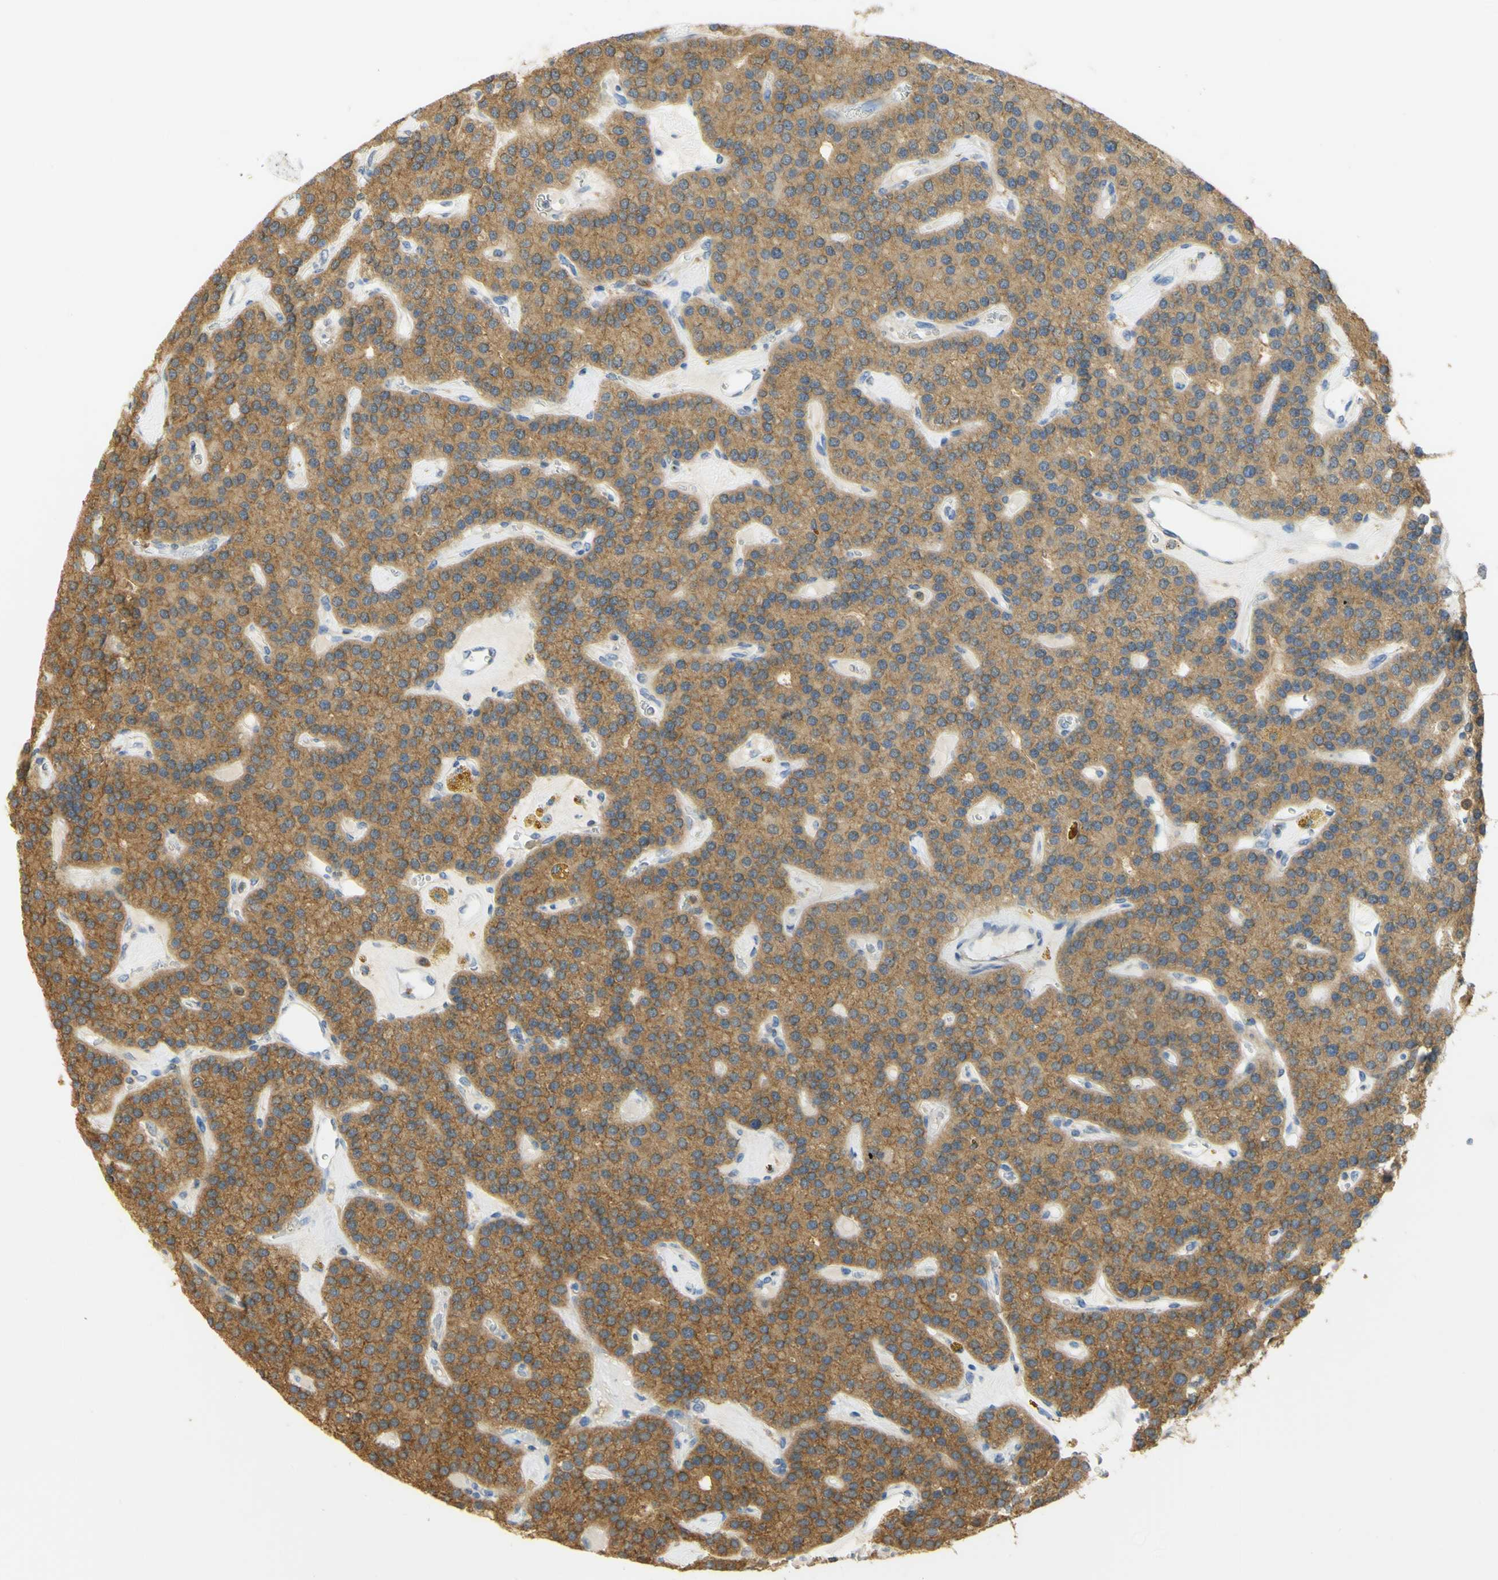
{"staining": {"intensity": "moderate", "quantity": ">75%", "location": "cytoplasmic/membranous"}, "tissue": "parathyroid gland", "cell_type": "Glandular cells", "image_type": "normal", "snomed": [{"axis": "morphology", "description": "Normal tissue, NOS"}, {"axis": "morphology", "description": "Adenoma, NOS"}, {"axis": "topography", "description": "Parathyroid gland"}], "caption": "Protein expression analysis of unremarkable parathyroid gland demonstrates moderate cytoplasmic/membranous positivity in approximately >75% of glandular cells.", "gene": "PAK1", "patient": {"sex": "female", "age": 86}}